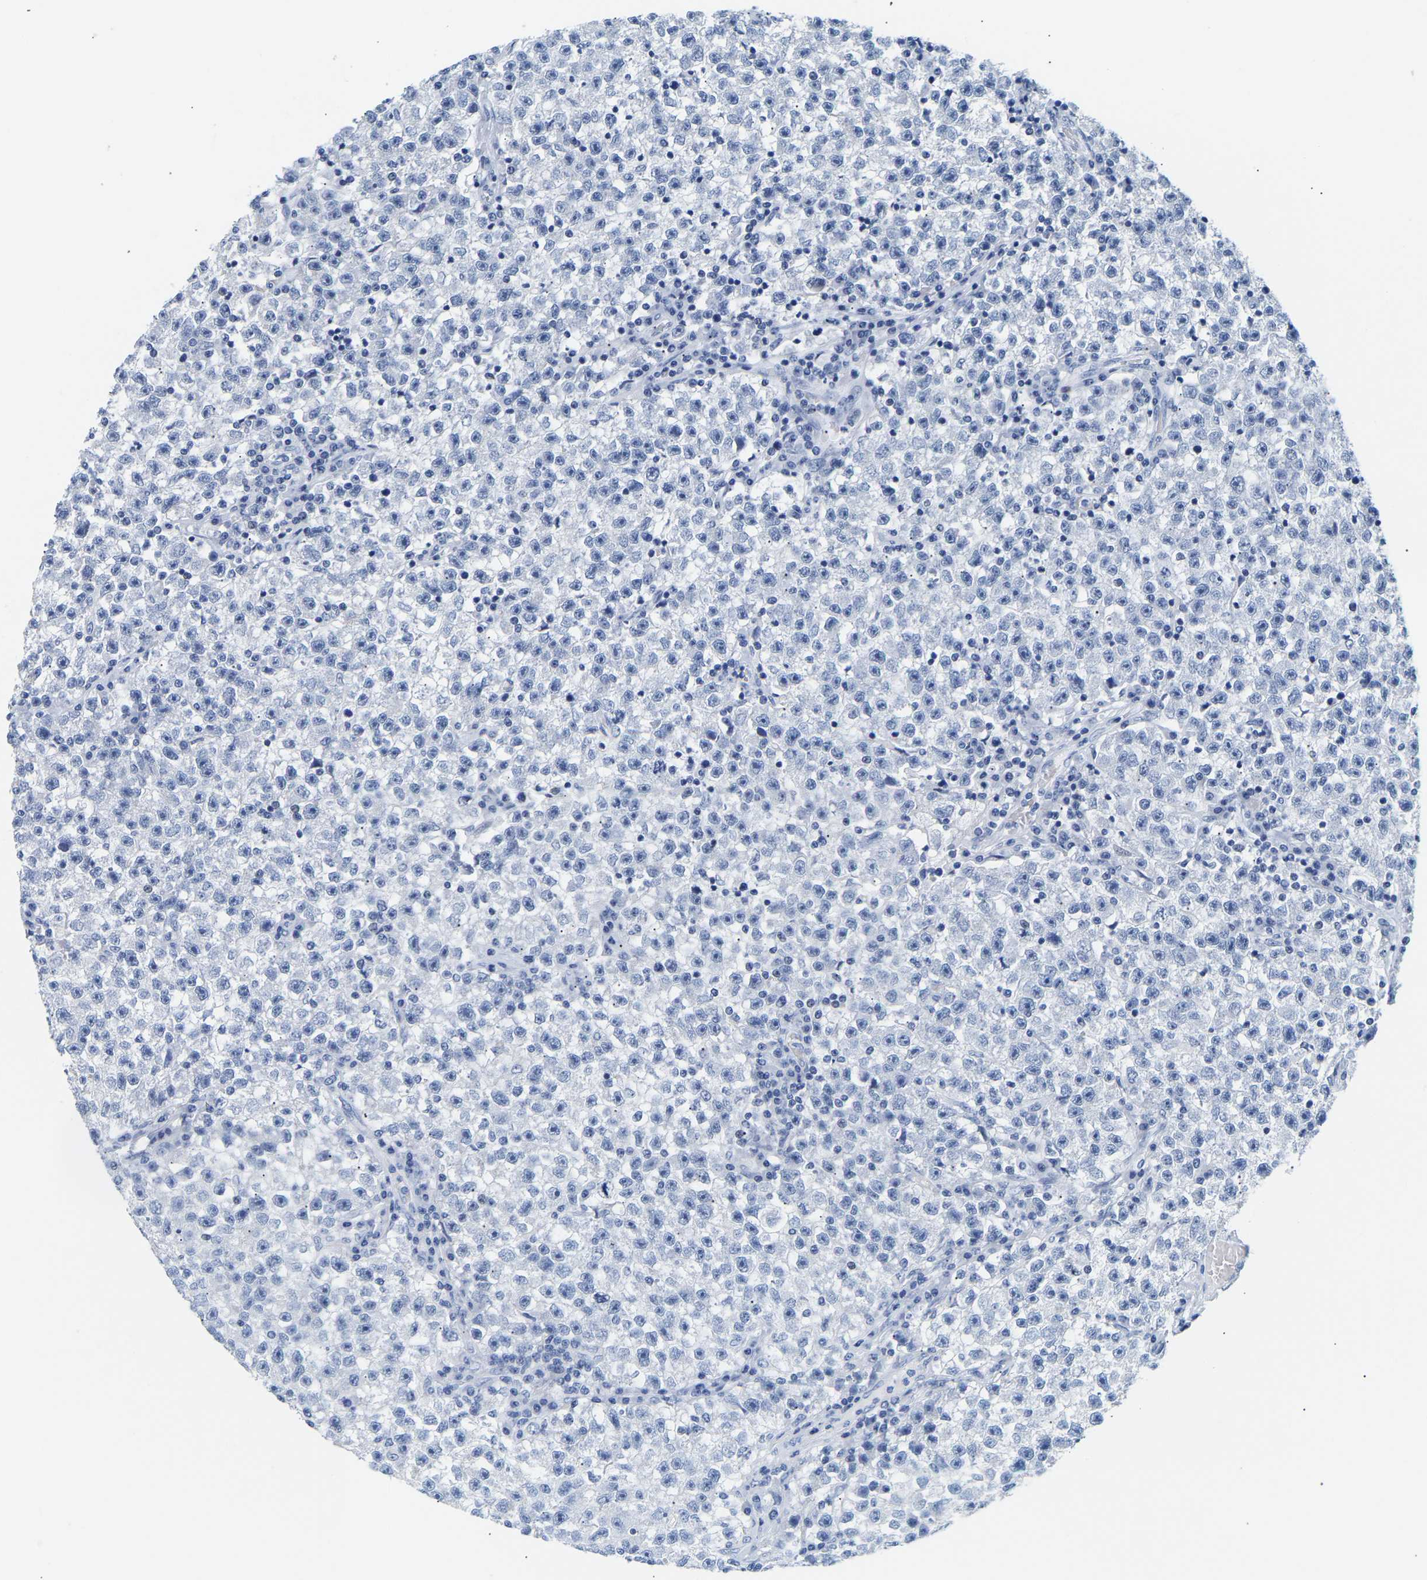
{"staining": {"intensity": "negative", "quantity": "none", "location": "none"}, "tissue": "testis cancer", "cell_type": "Tumor cells", "image_type": "cancer", "snomed": [{"axis": "morphology", "description": "Seminoma, NOS"}, {"axis": "topography", "description": "Testis"}], "caption": "IHC micrograph of neoplastic tissue: seminoma (testis) stained with DAB (3,3'-diaminobenzidine) shows no significant protein staining in tumor cells.", "gene": "SPINK2", "patient": {"sex": "male", "age": 22}}